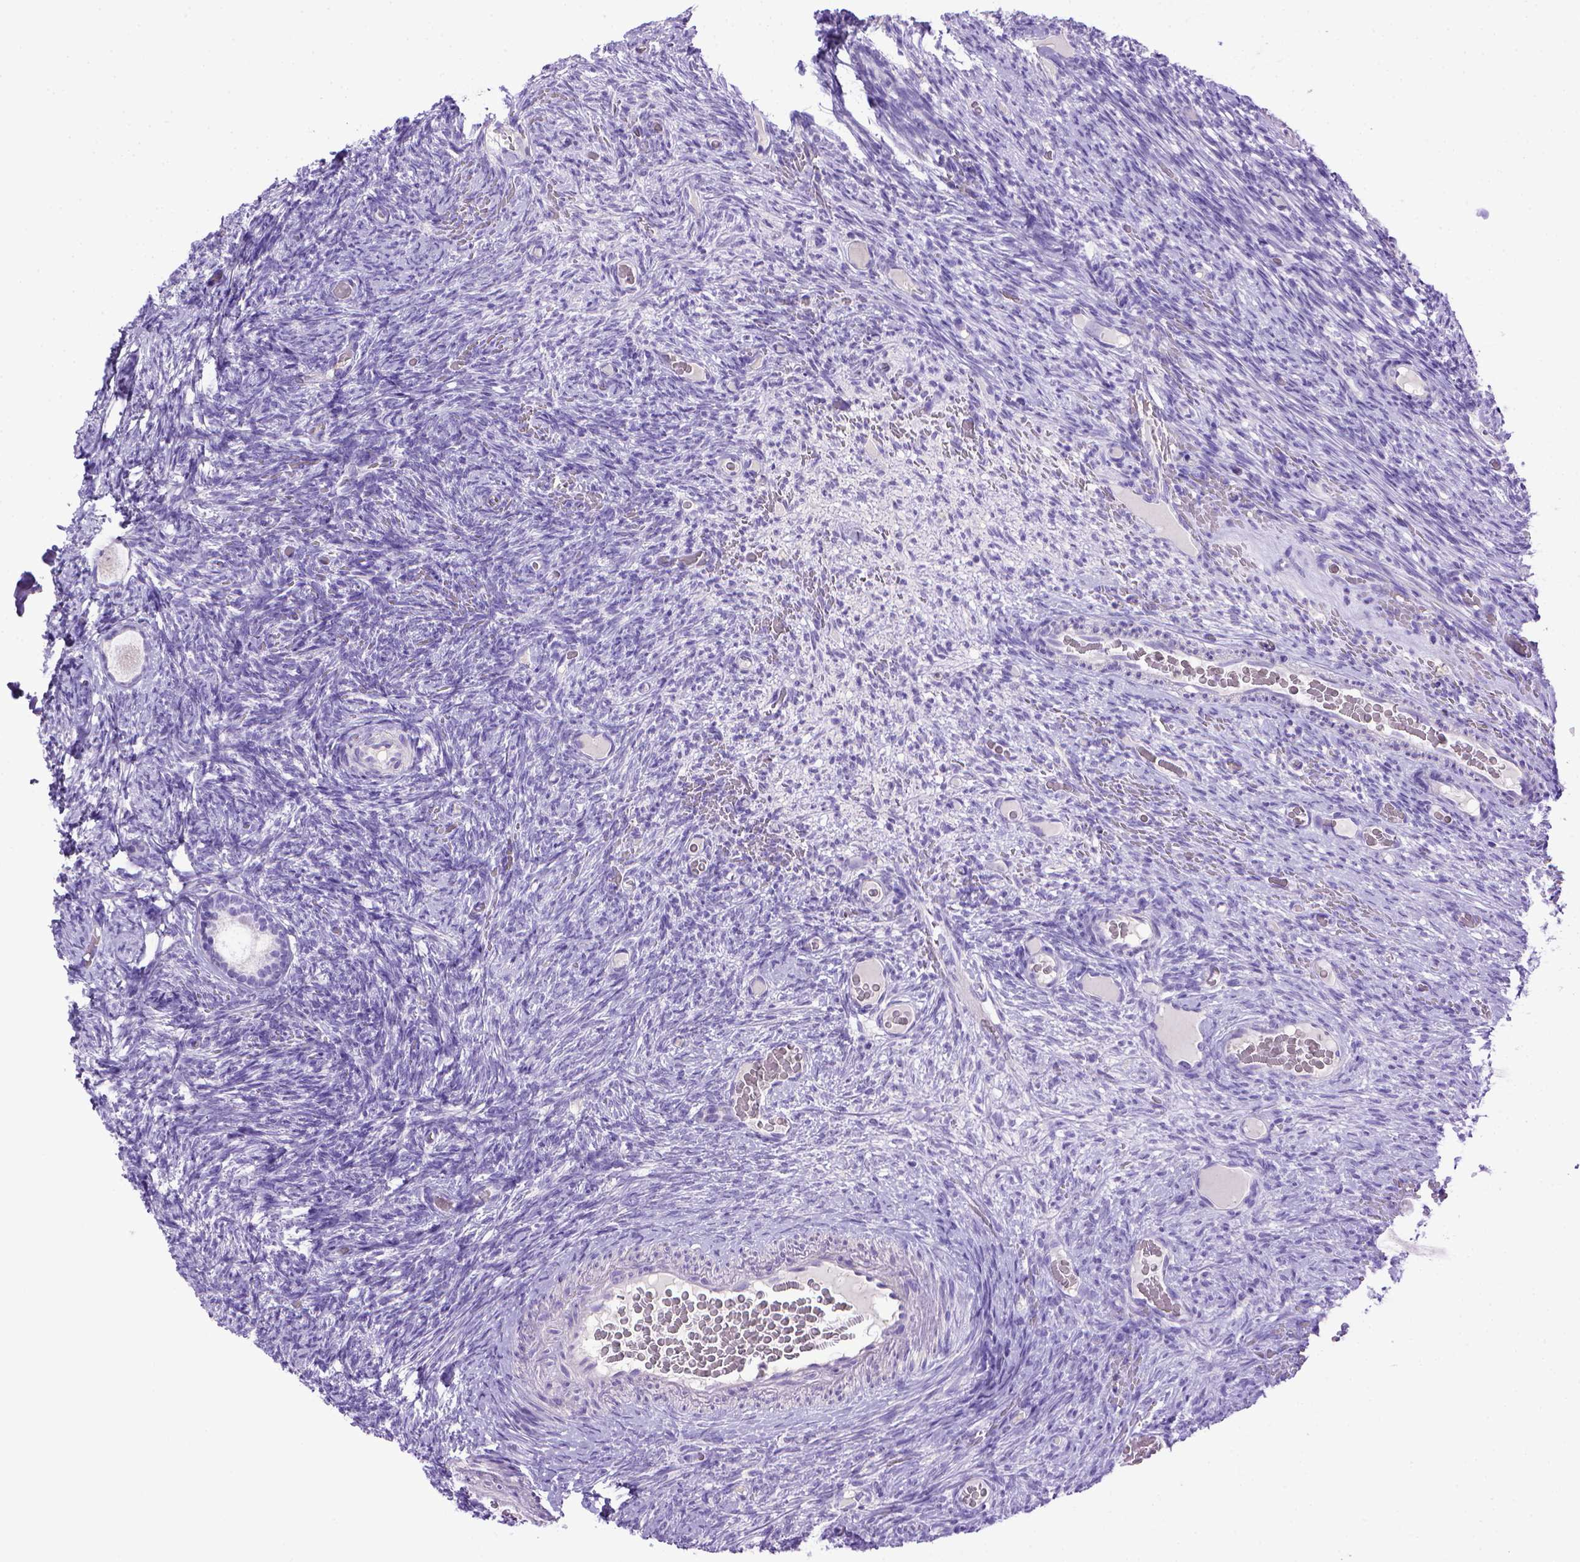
{"staining": {"intensity": "negative", "quantity": "none", "location": "none"}, "tissue": "ovary", "cell_type": "Follicle cells", "image_type": "normal", "snomed": [{"axis": "morphology", "description": "Normal tissue, NOS"}, {"axis": "topography", "description": "Ovary"}], "caption": "This photomicrograph is of benign ovary stained with immunohistochemistry (IHC) to label a protein in brown with the nuclei are counter-stained blue. There is no positivity in follicle cells.", "gene": "BAAT", "patient": {"sex": "female", "age": 34}}